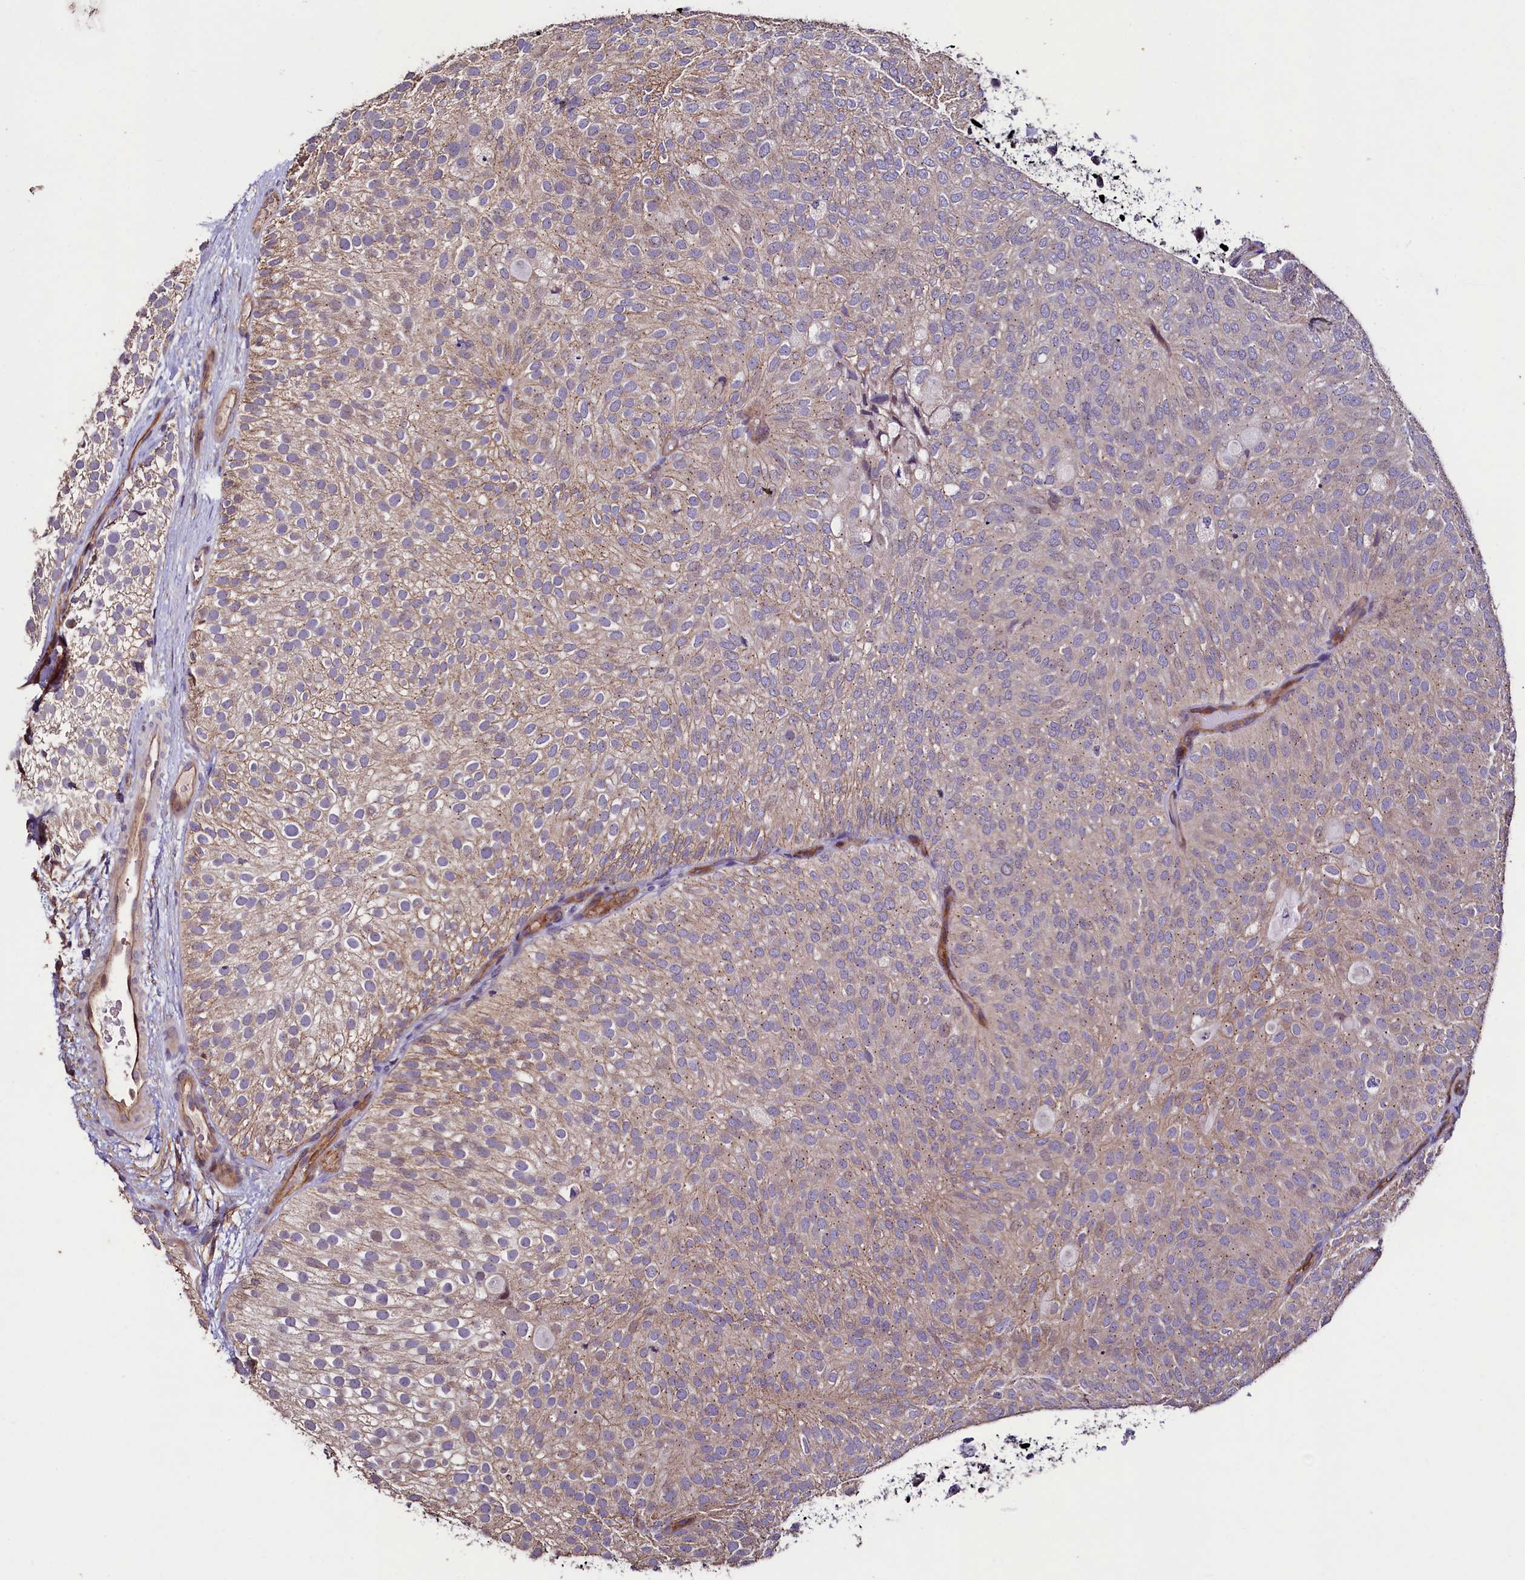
{"staining": {"intensity": "weak", "quantity": "25%-75%", "location": "cytoplasmic/membranous"}, "tissue": "urothelial cancer", "cell_type": "Tumor cells", "image_type": "cancer", "snomed": [{"axis": "morphology", "description": "Urothelial carcinoma, Low grade"}, {"axis": "topography", "description": "Urinary bladder"}], "caption": "Brown immunohistochemical staining in low-grade urothelial carcinoma shows weak cytoplasmic/membranous expression in about 25%-75% of tumor cells.", "gene": "PALM", "patient": {"sex": "male", "age": 78}}